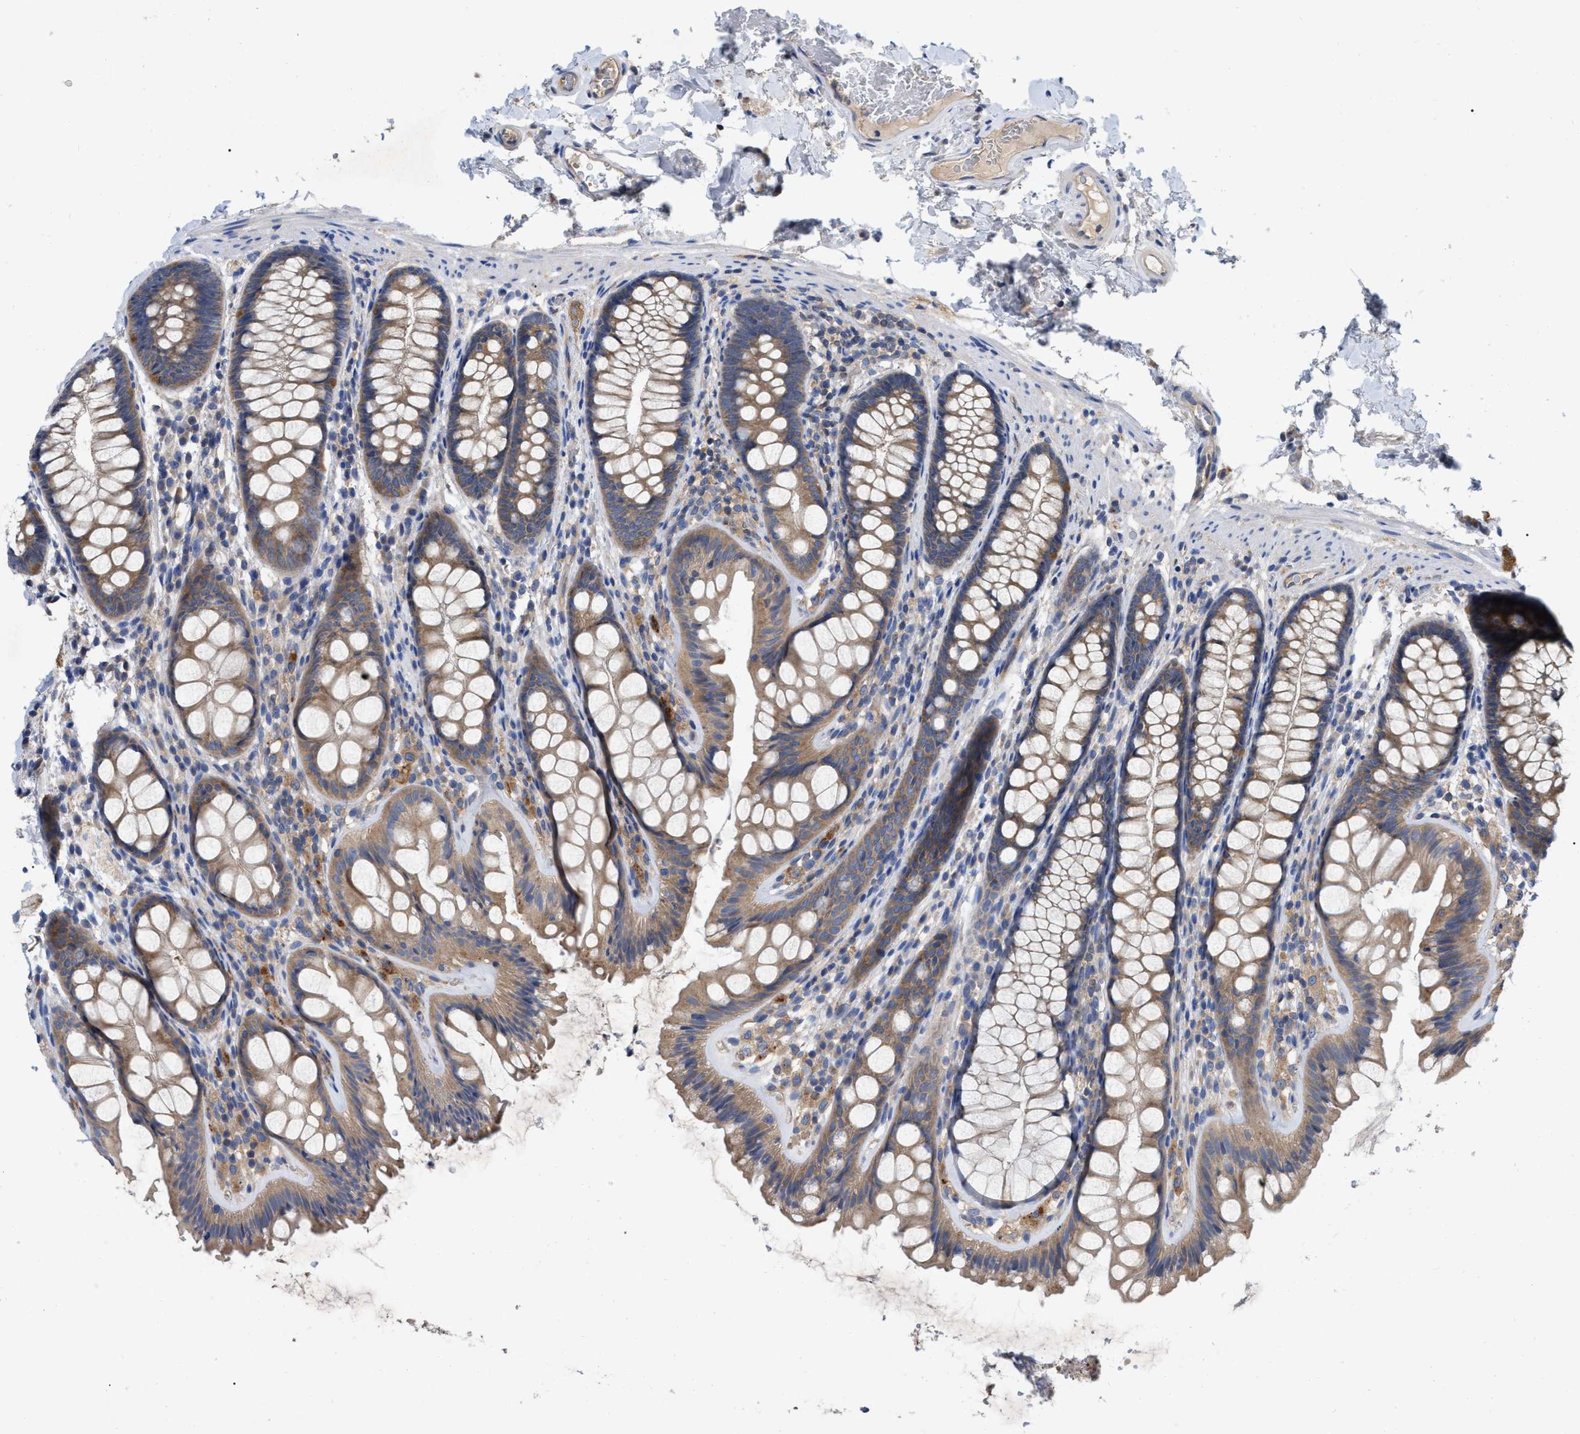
{"staining": {"intensity": "weak", "quantity": ">75%", "location": "cytoplasmic/membranous"}, "tissue": "colon", "cell_type": "Endothelial cells", "image_type": "normal", "snomed": [{"axis": "morphology", "description": "Normal tissue, NOS"}, {"axis": "topography", "description": "Colon"}], "caption": "Immunohistochemistry image of unremarkable colon stained for a protein (brown), which displays low levels of weak cytoplasmic/membranous expression in approximately >75% of endothelial cells.", "gene": "RAP1GDS1", "patient": {"sex": "female", "age": 56}}